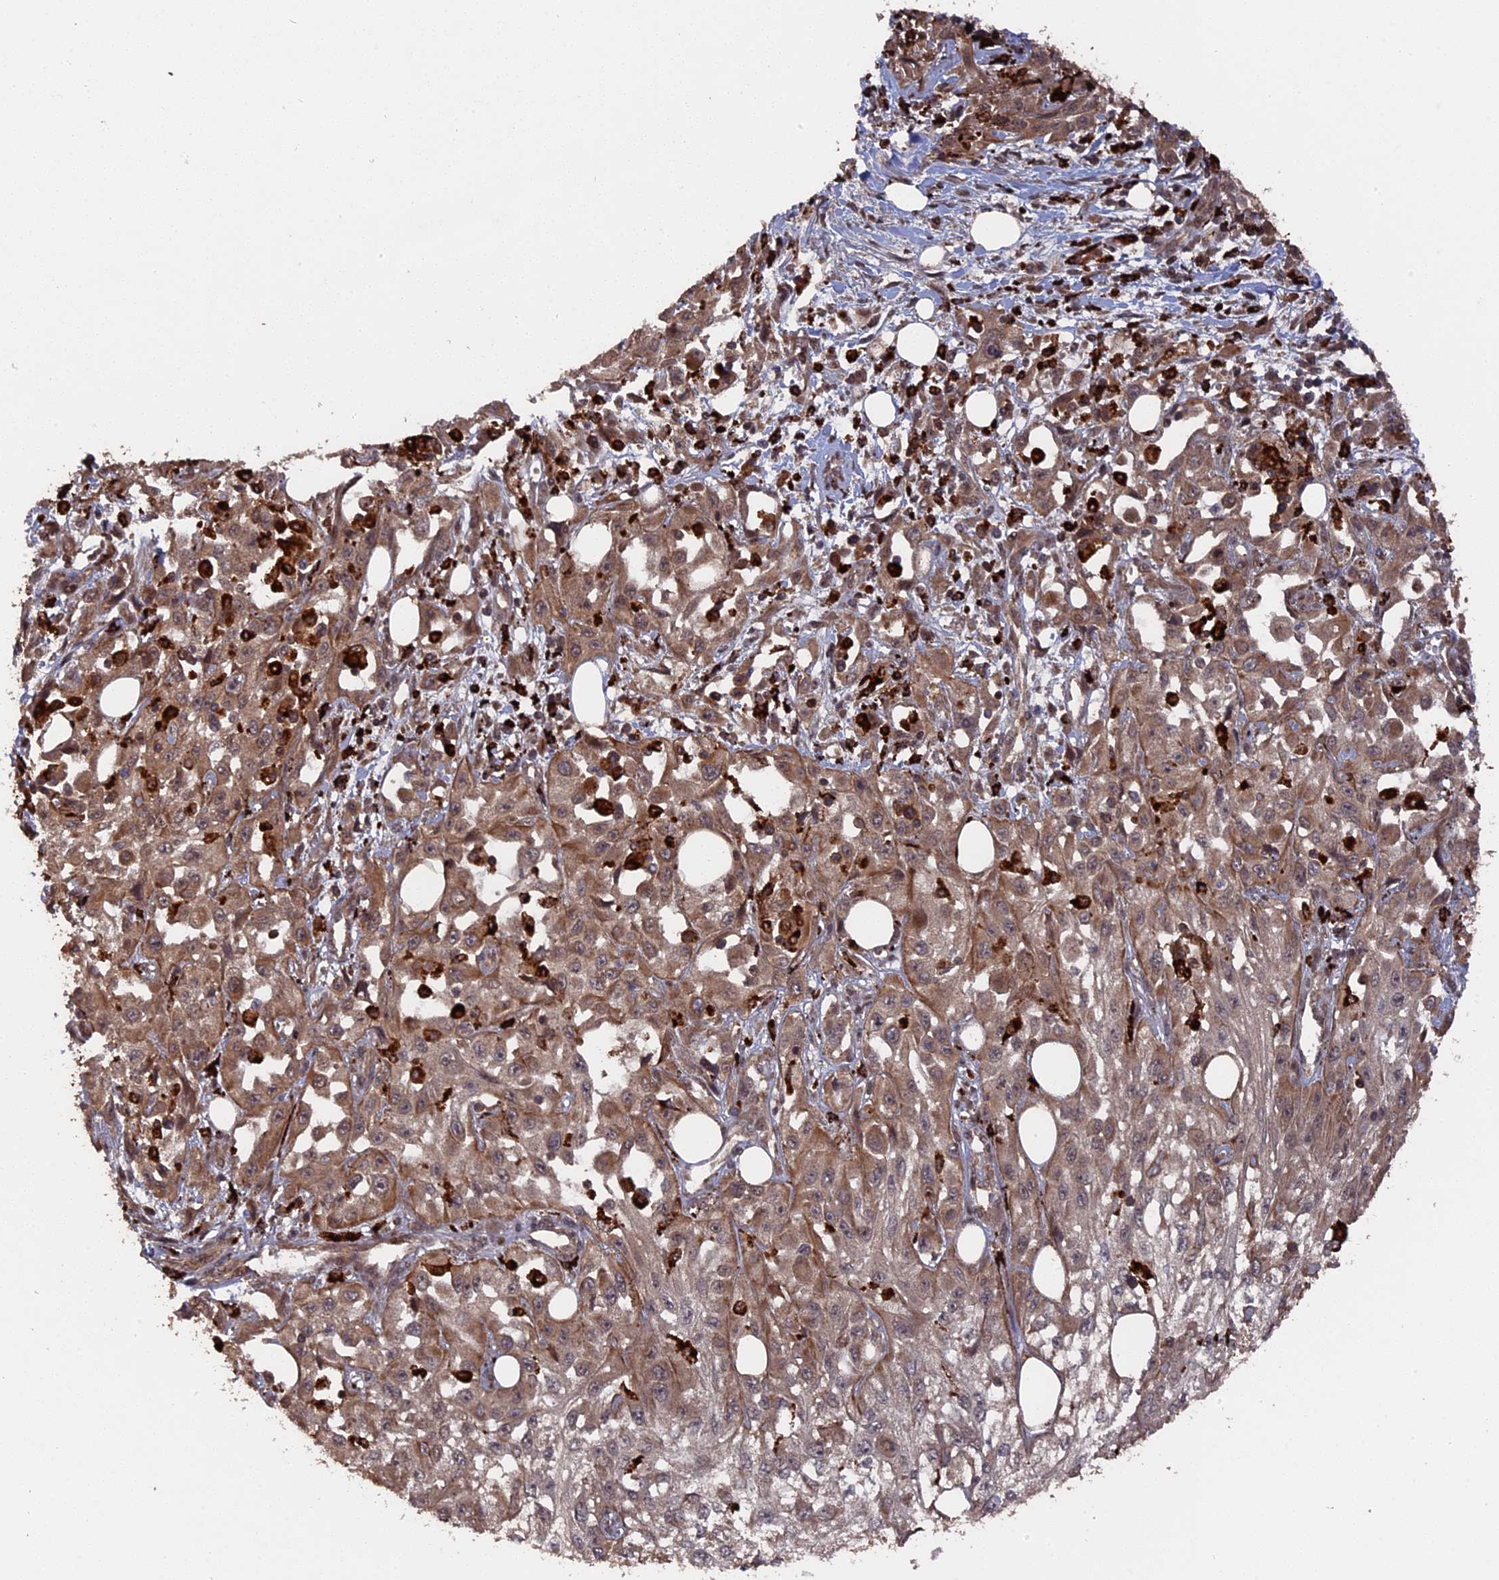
{"staining": {"intensity": "moderate", "quantity": ">75%", "location": "cytoplasmic/membranous"}, "tissue": "skin cancer", "cell_type": "Tumor cells", "image_type": "cancer", "snomed": [{"axis": "morphology", "description": "Squamous cell carcinoma, NOS"}, {"axis": "morphology", "description": "Squamous cell carcinoma, metastatic, NOS"}, {"axis": "topography", "description": "Skin"}, {"axis": "topography", "description": "Lymph node"}], "caption": "High-power microscopy captured an IHC histopathology image of skin cancer (squamous cell carcinoma), revealing moderate cytoplasmic/membranous staining in approximately >75% of tumor cells. (DAB IHC, brown staining for protein, blue staining for nuclei).", "gene": "TELO2", "patient": {"sex": "male", "age": 75}}